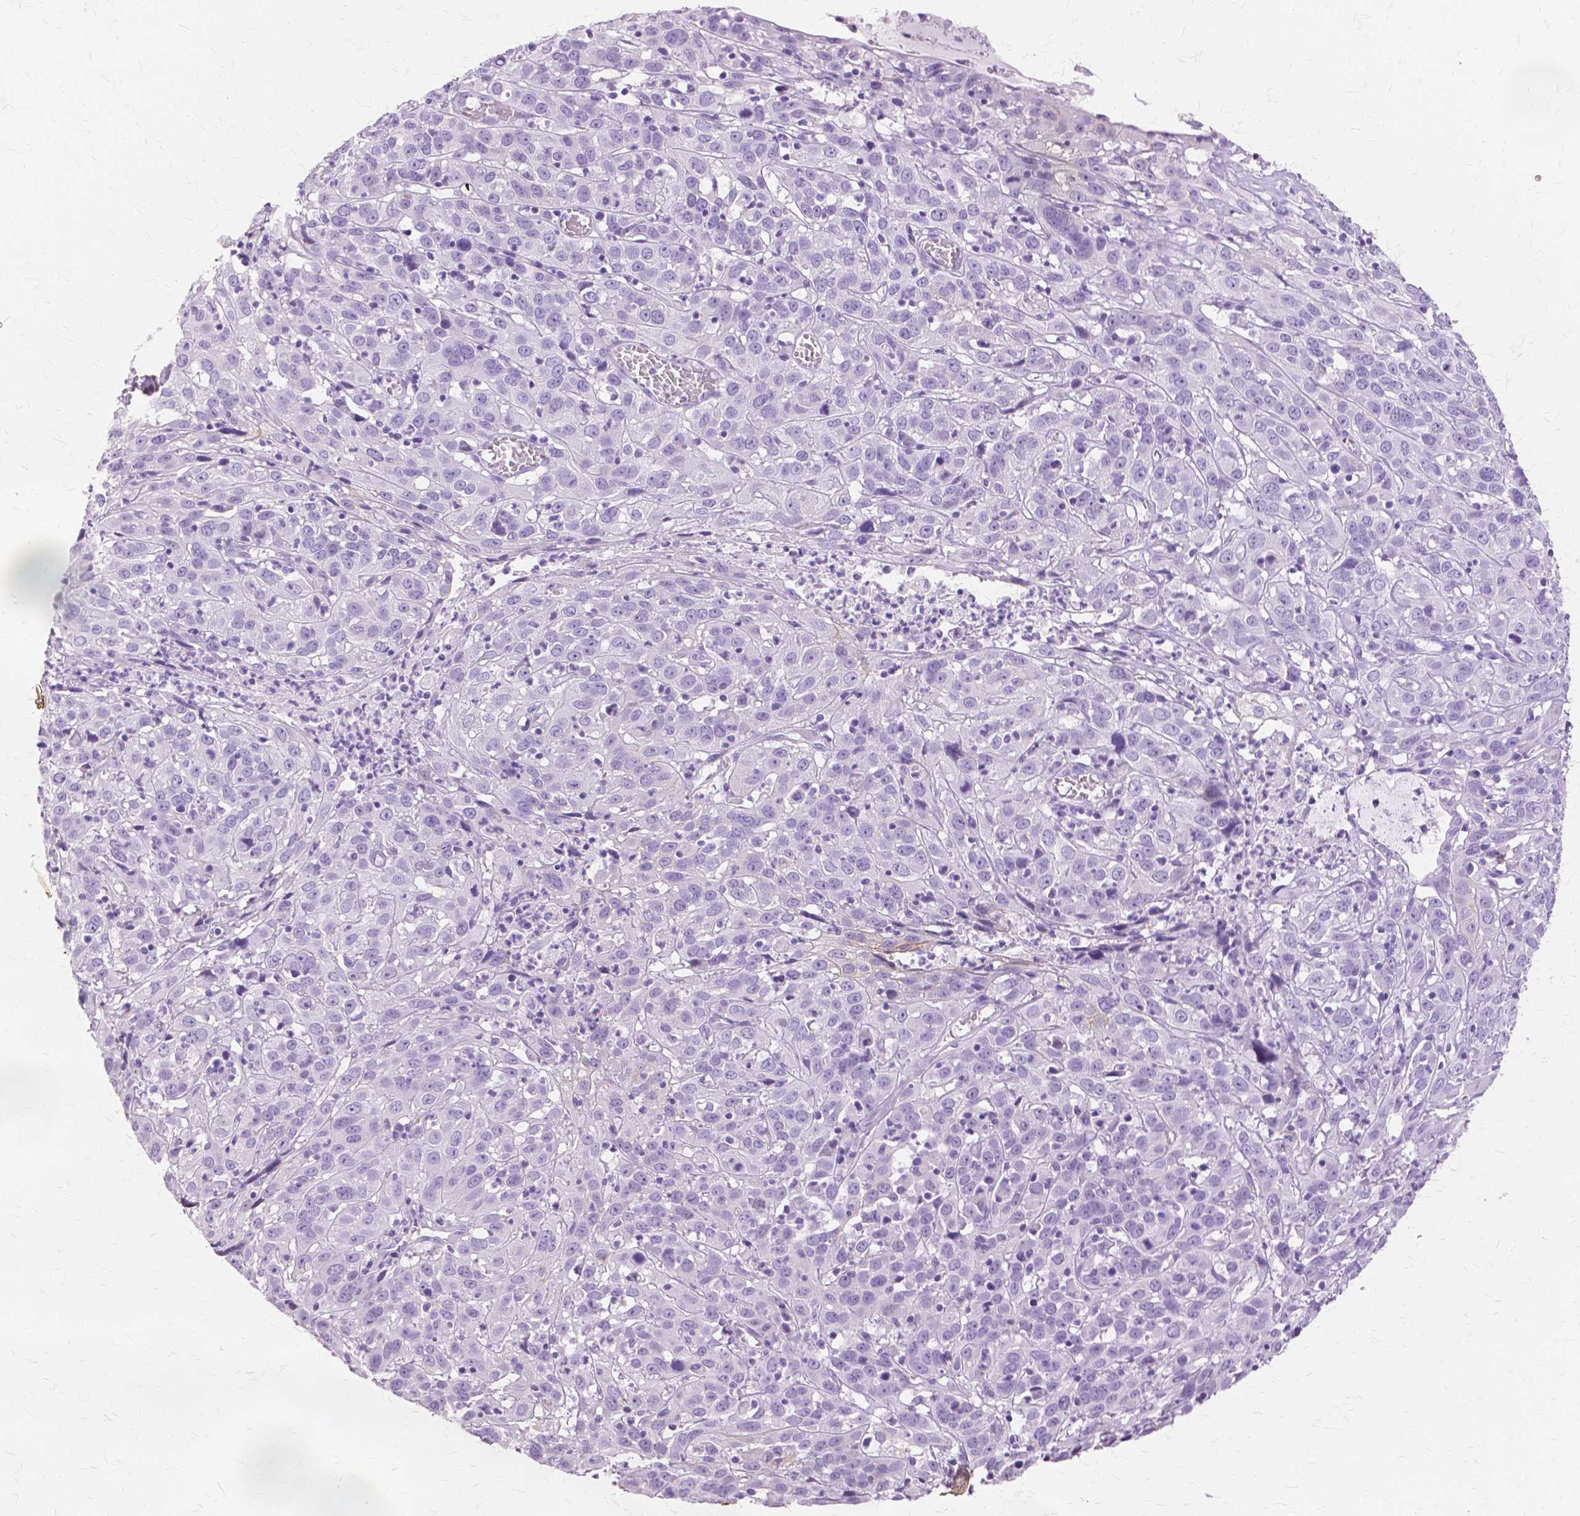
{"staining": {"intensity": "negative", "quantity": "none", "location": "none"}, "tissue": "cervical cancer", "cell_type": "Tumor cells", "image_type": "cancer", "snomed": [{"axis": "morphology", "description": "Squamous cell carcinoma, NOS"}, {"axis": "topography", "description": "Cervix"}], "caption": "Immunohistochemical staining of human cervical squamous cell carcinoma exhibits no significant positivity in tumor cells.", "gene": "TGM1", "patient": {"sex": "female", "age": 32}}